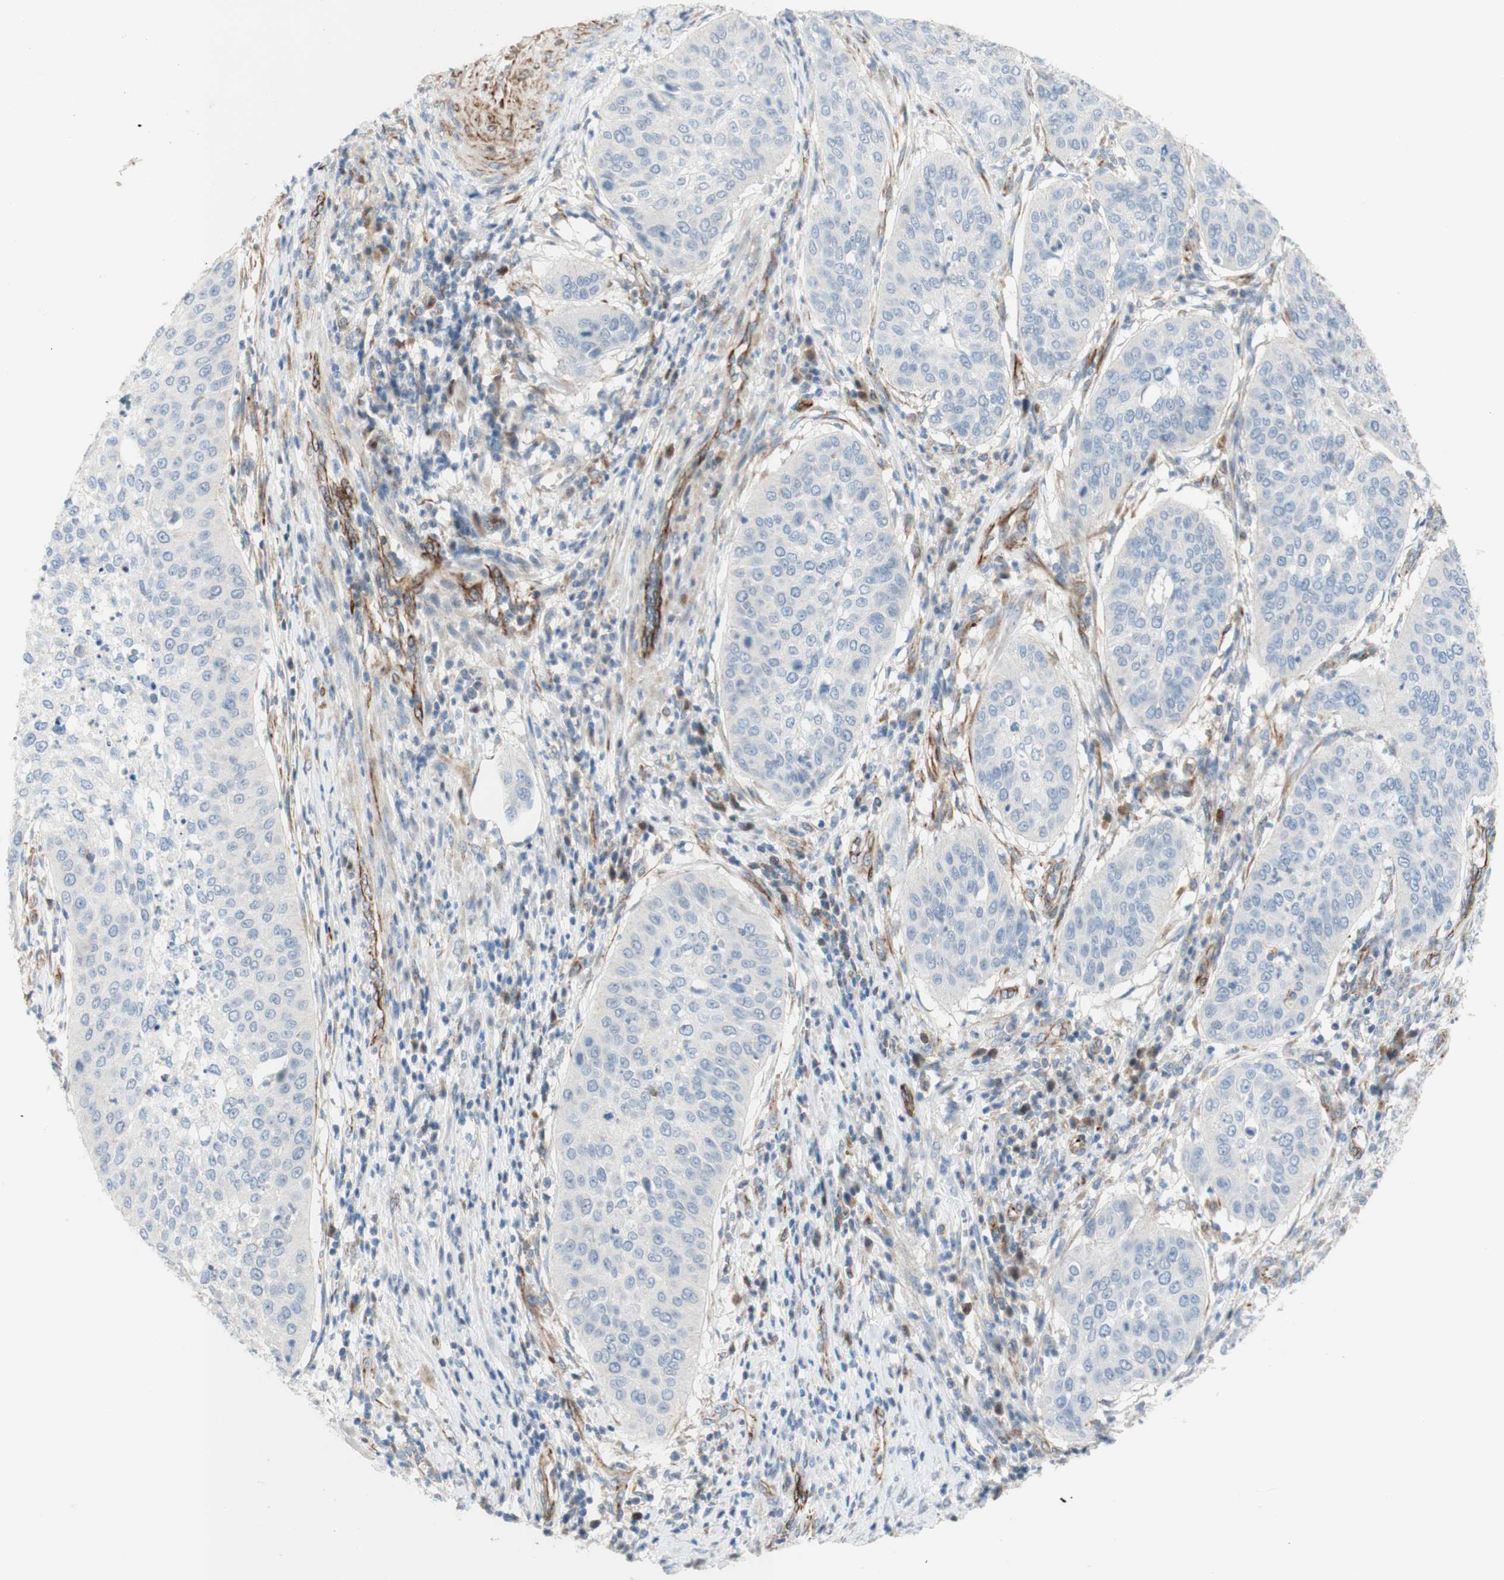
{"staining": {"intensity": "negative", "quantity": "none", "location": "none"}, "tissue": "cervical cancer", "cell_type": "Tumor cells", "image_type": "cancer", "snomed": [{"axis": "morphology", "description": "Normal tissue, NOS"}, {"axis": "morphology", "description": "Squamous cell carcinoma, NOS"}, {"axis": "topography", "description": "Cervix"}], "caption": "Immunohistochemistry of human cervical cancer (squamous cell carcinoma) shows no positivity in tumor cells.", "gene": "POU2AF1", "patient": {"sex": "female", "age": 39}}